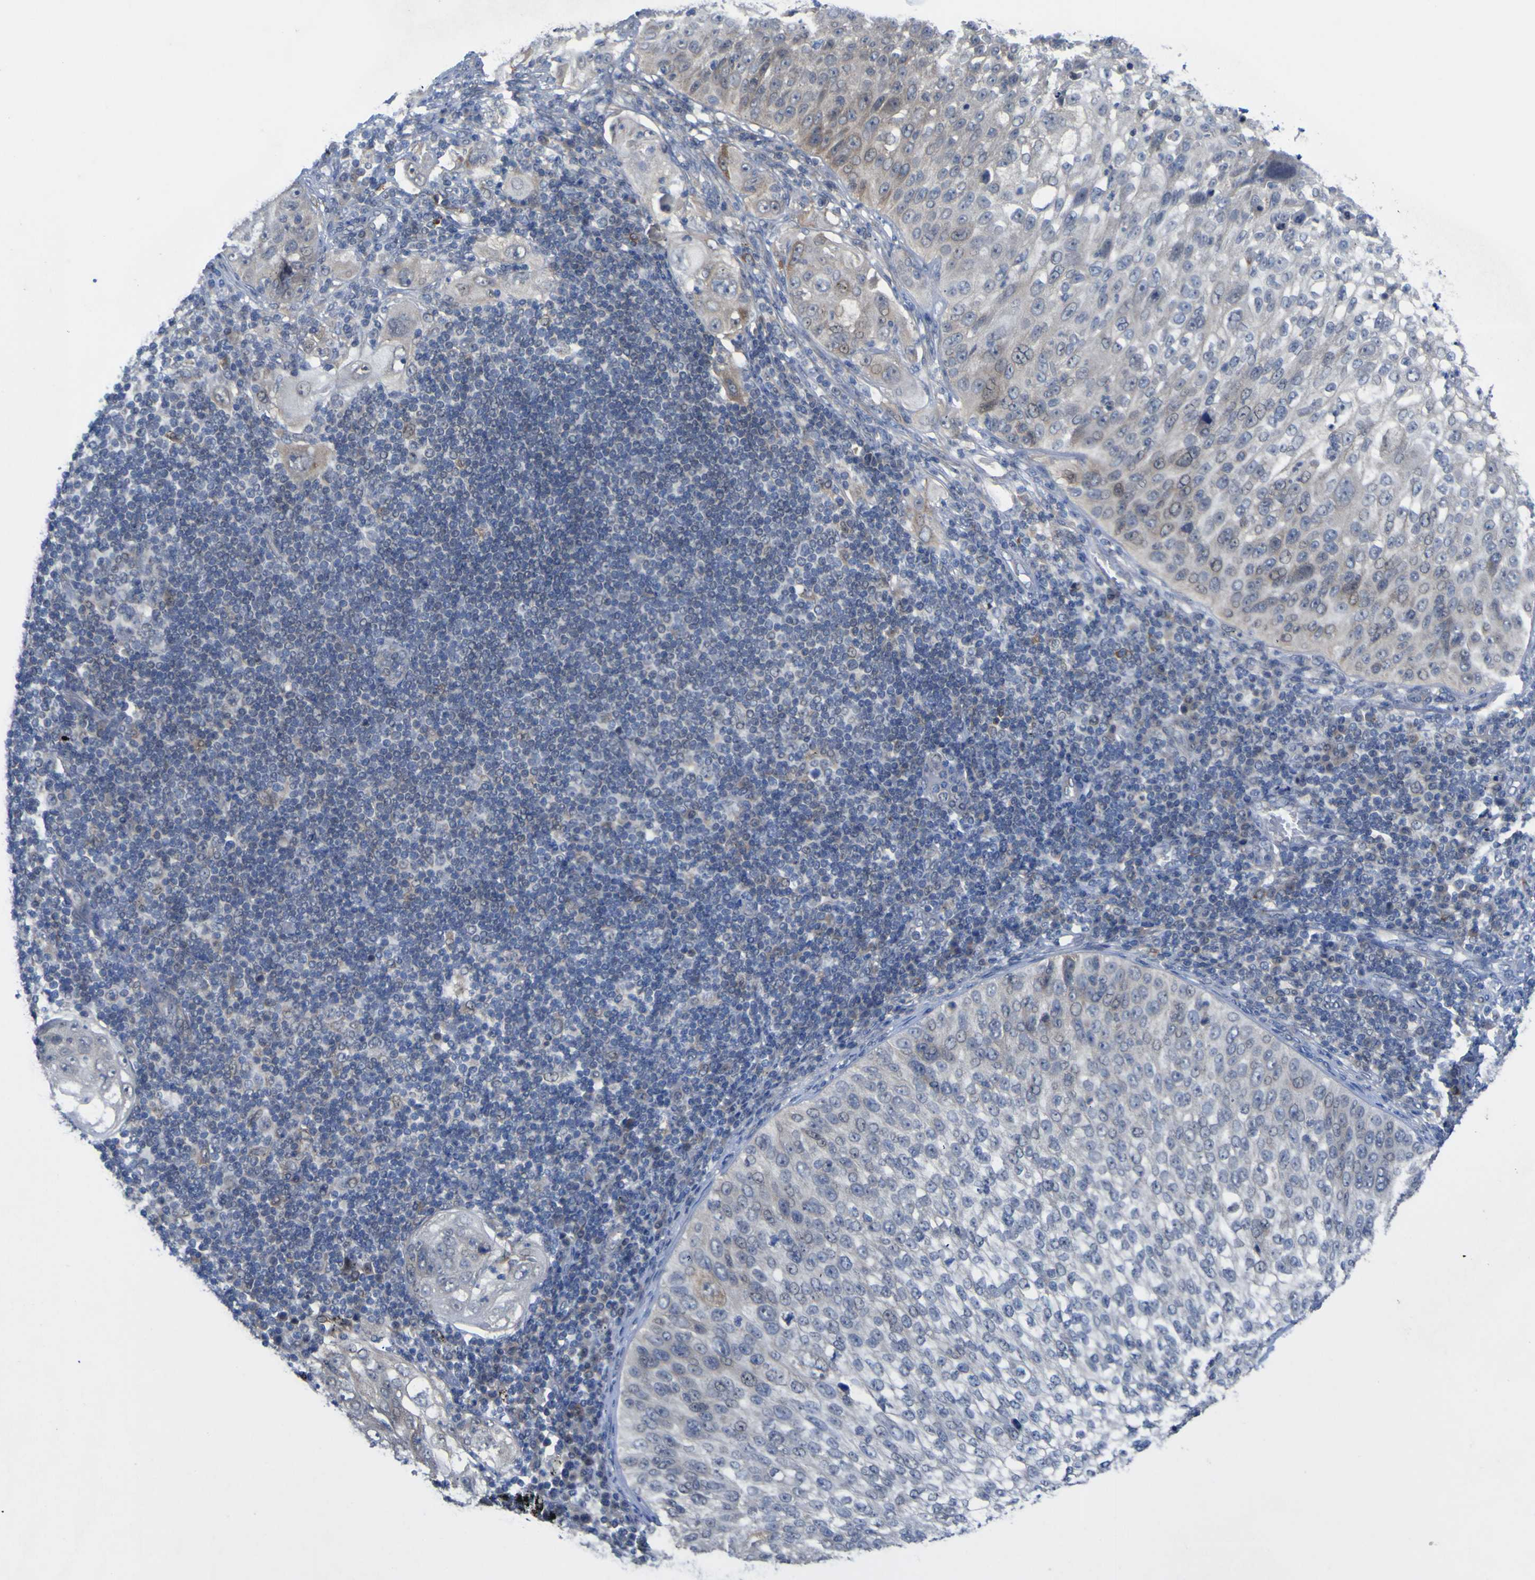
{"staining": {"intensity": "negative", "quantity": "none", "location": "none"}, "tissue": "lung cancer", "cell_type": "Tumor cells", "image_type": "cancer", "snomed": [{"axis": "morphology", "description": "Inflammation, NOS"}, {"axis": "morphology", "description": "Squamous cell carcinoma, NOS"}, {"axis": "topography", "description": "Lymph node"}, {"axis": "topography", "description": "Soft tissue"}, {"axis": "topography", "description": "Lung"}], "caption": "Immunohistochemical staining of human lung cancer exhibits no significant positivity in tumor cells.", "gene": "TNFRSF11A", "patient": {"sex": "male", "age": 66}}